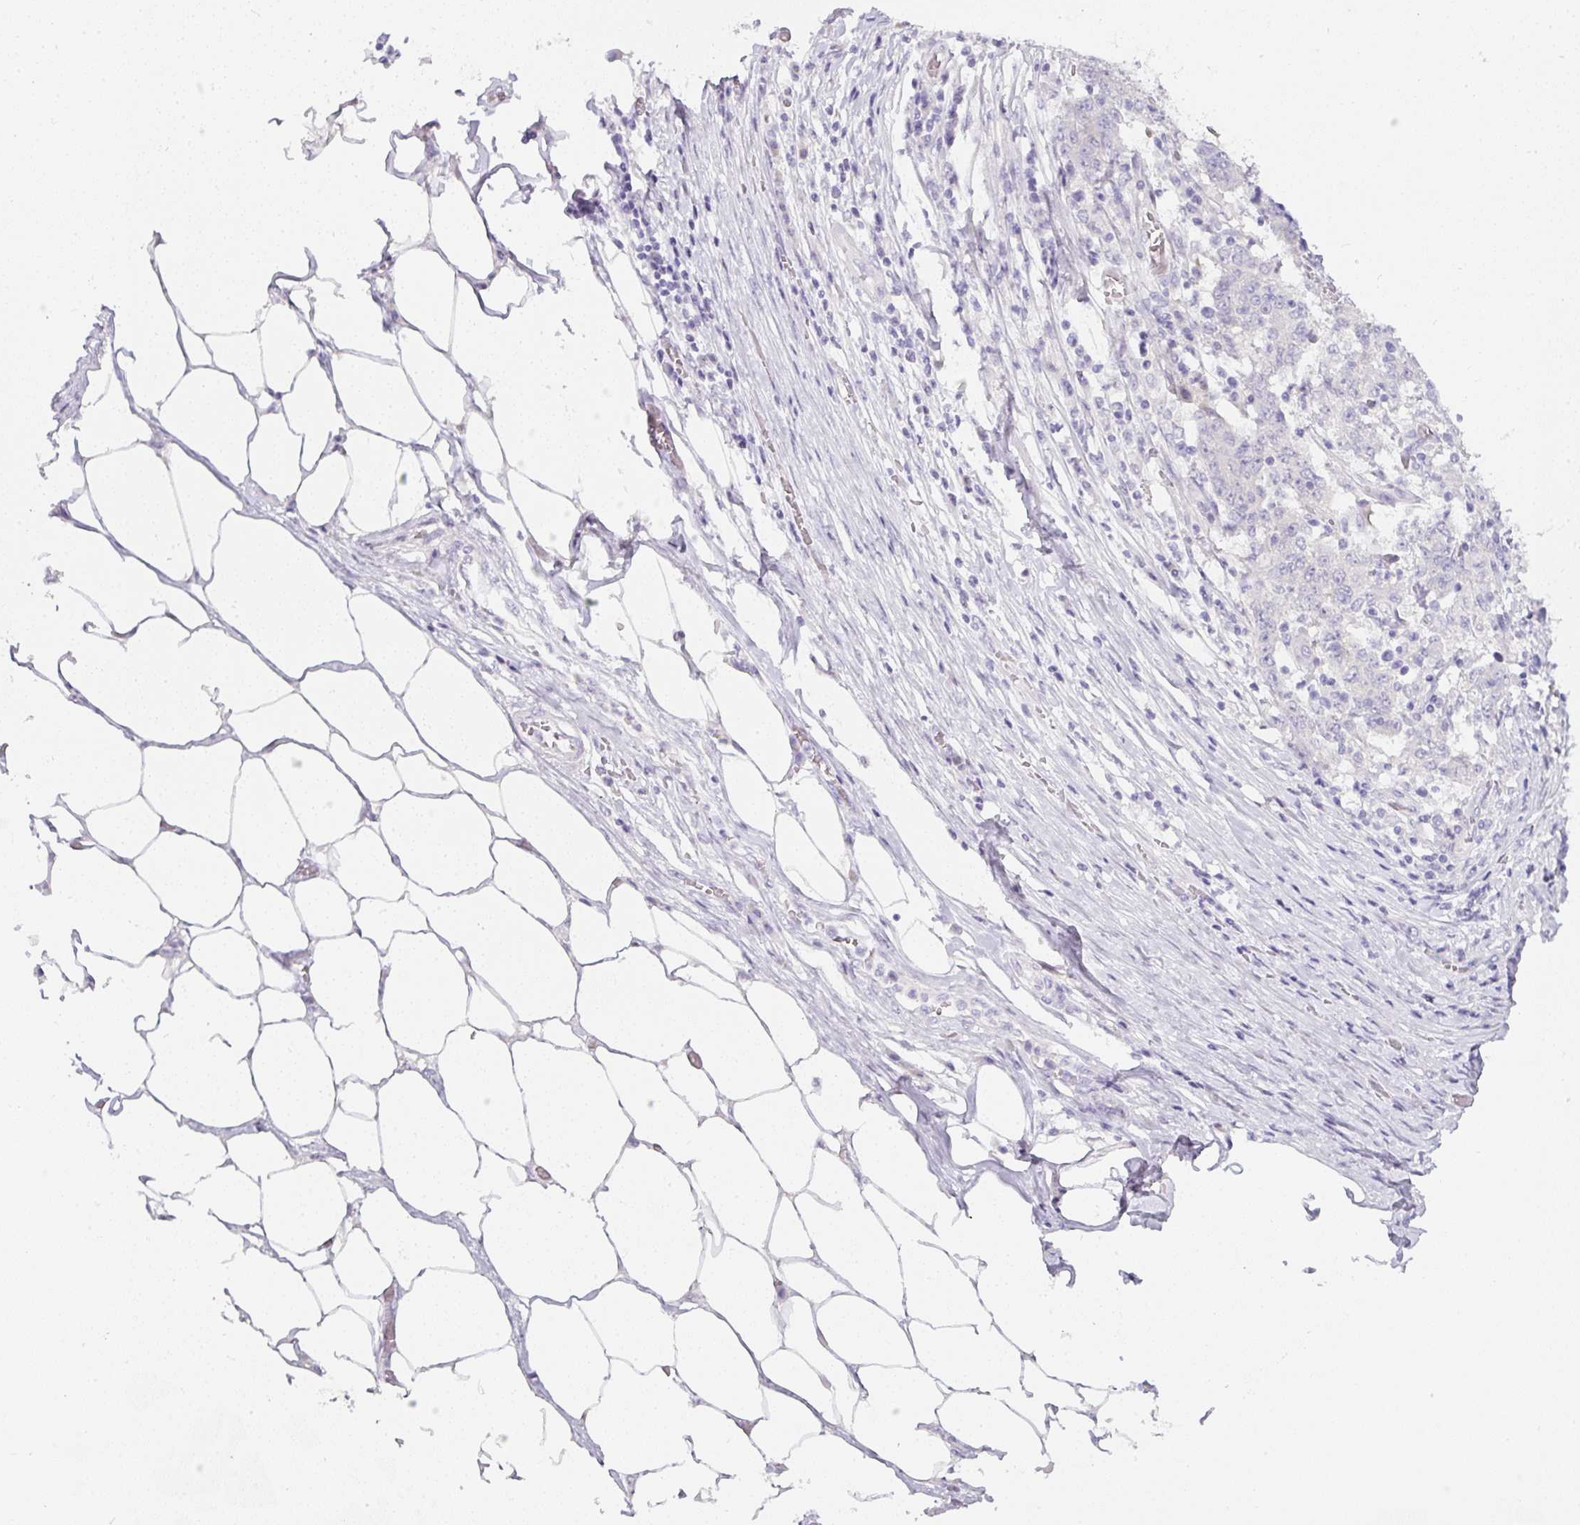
{"staining": {"intensity": "negative", "quantity": "none", "location": "none"}, "tissue": "stomach cancer", "cell_type": "Tumor cells", "image_type": "cancer", "snomed": [{"axis": "morphology", "description": "Adenocarcinoma, NOS"}, {"axis": "topography", "description": "Stomach"}], "caption": "Tumor cells are negative for protein expression in human stomach adenocarcinoma.", "gene": "SLC2A2", "patient": {"sex": "male", "age": 59}}